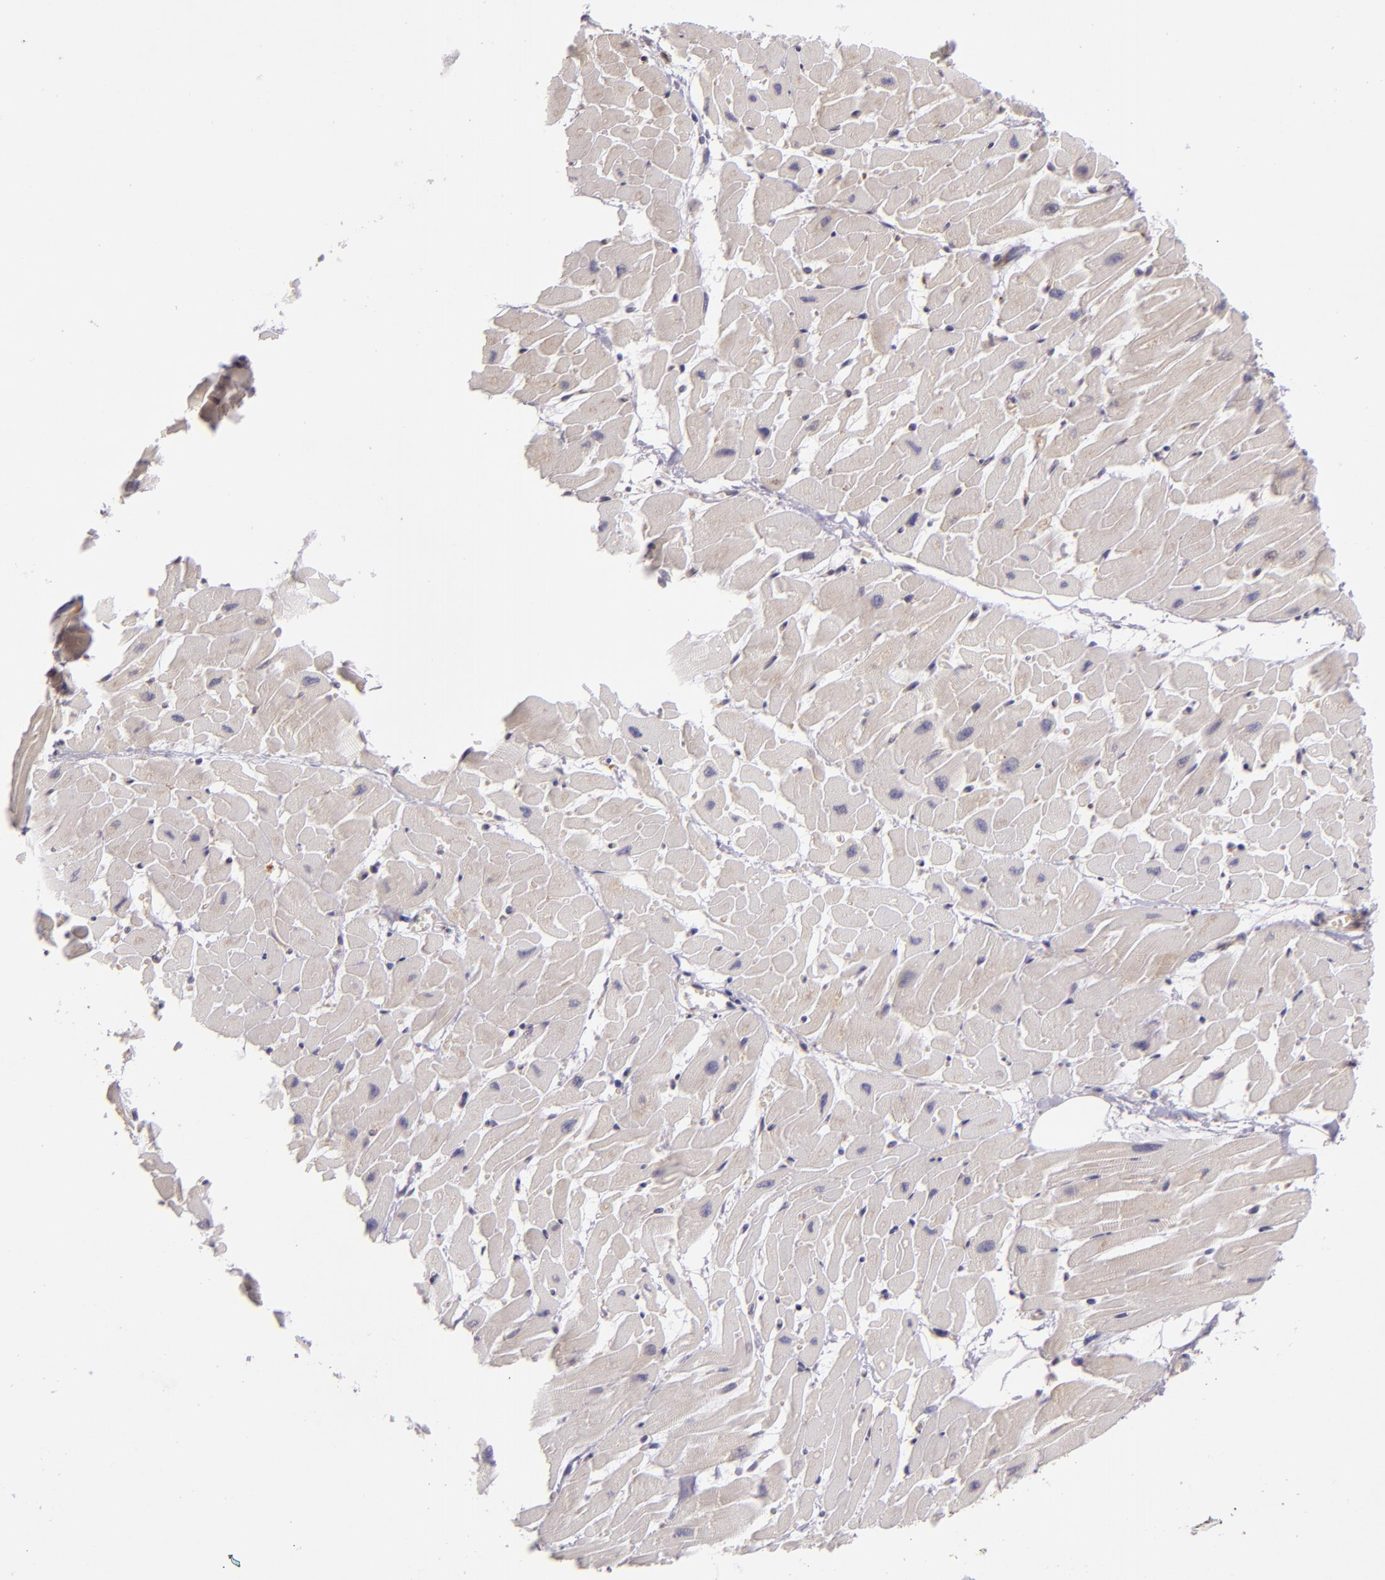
{"staining": {"intensity": "weak", "quantity": "<25%", "location": "cytoplasmic/membranous"}, "tissue": "heart muscle", "cell_type": "Cardiomyocytes", "image_type": "normal", "snomed": [{"axis": "morphology", "description": "Normal tissue, NOS"}, {"axis": "topography", "description": "Heart"}], "caption": "DAB immunohistochemical staining of benign human heart muscle shows no significant positivity in cardiomyocytes. (DAB IHC with hematoxylin counter stain).", "gene": "UPF3B", "patient": {"sex": "female", "age": 19}}